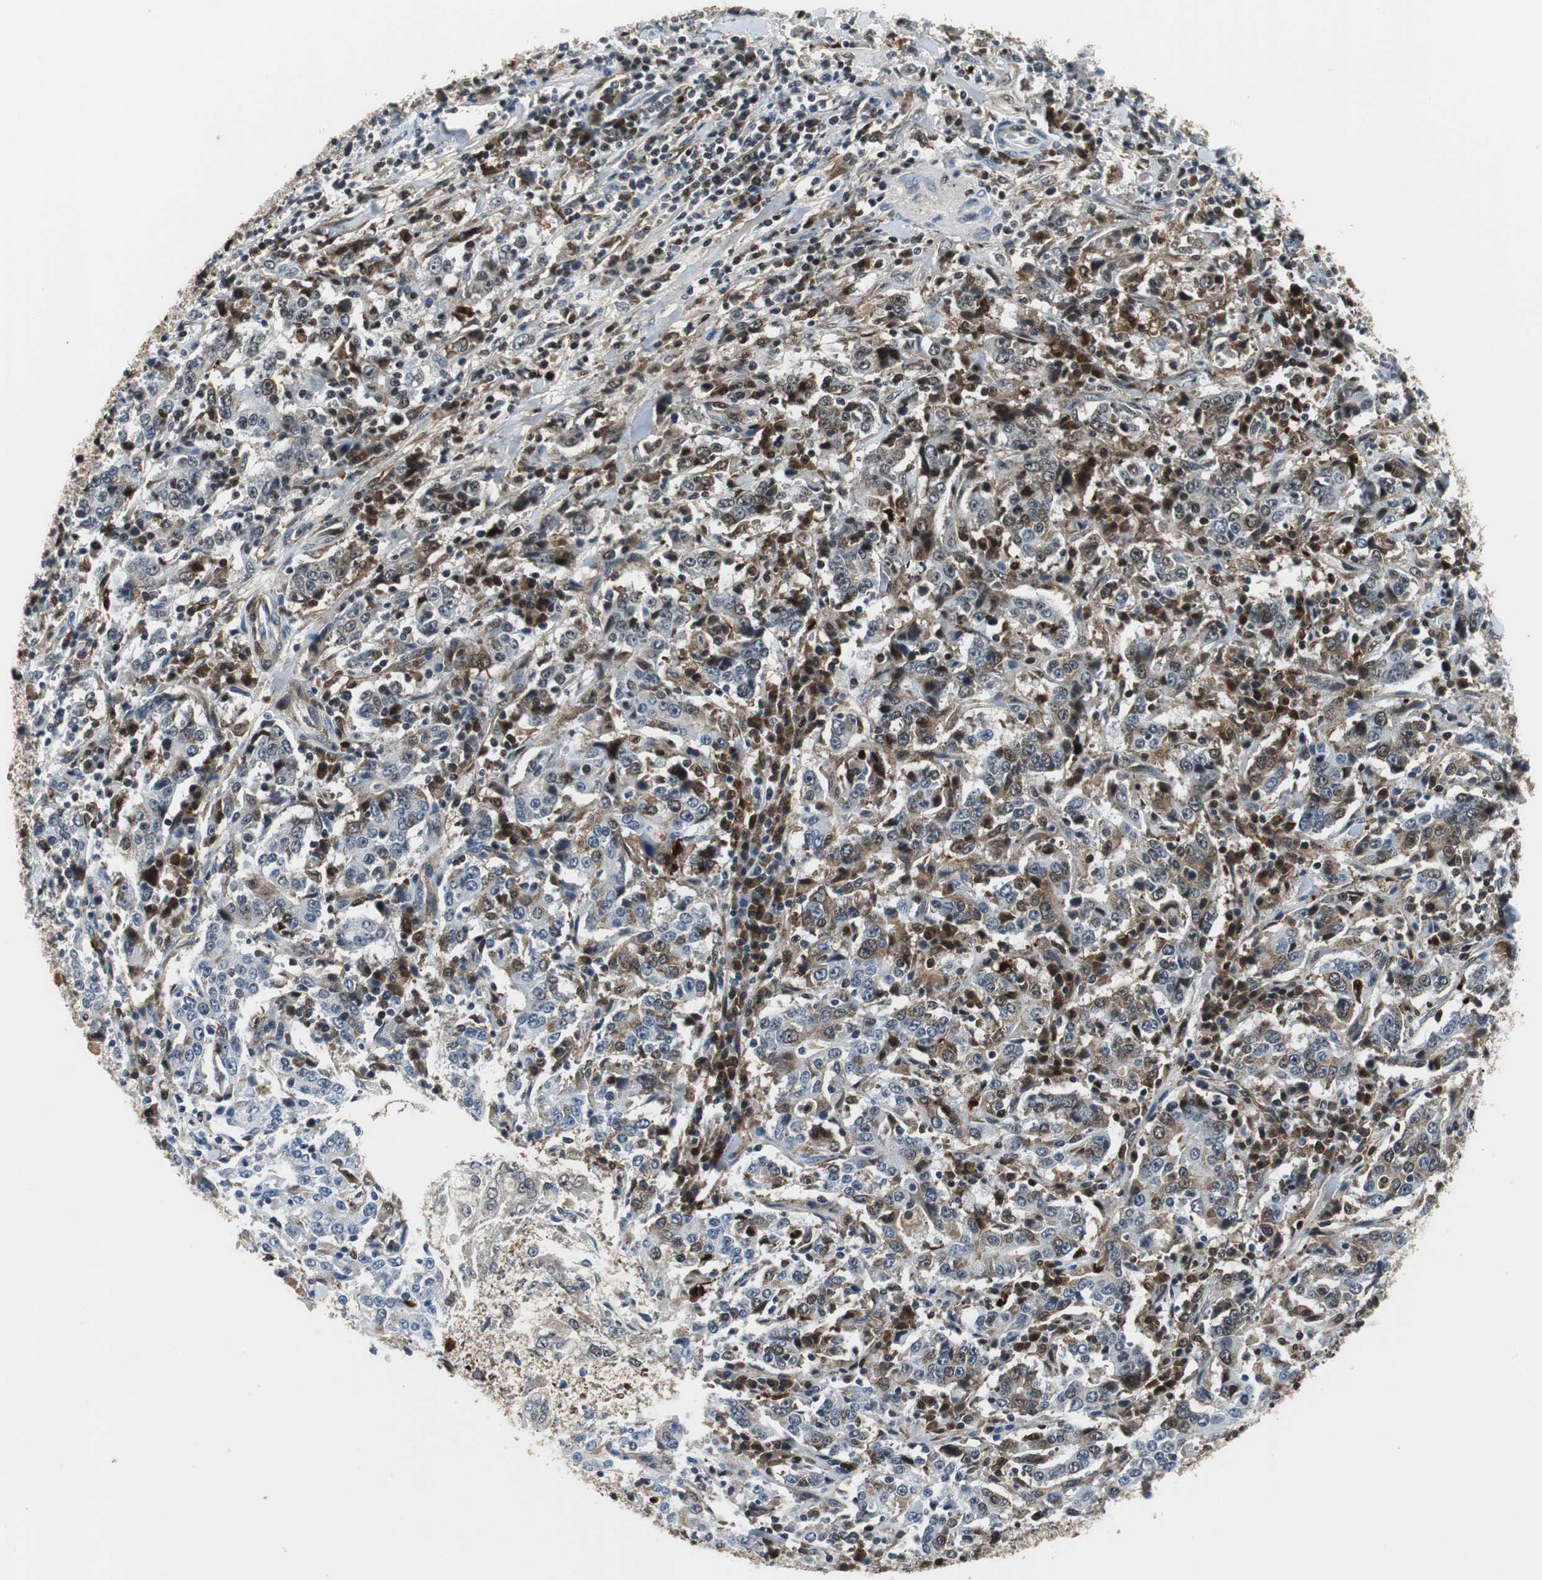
{"staining": {"intensity": "weak", "quantity": "25%-75%", "location": "nuclear"}, "tissue": "stomach cancer", "cell_type": "Tumor cells", "image_type": "cancer", "snomed": [{"axis": "morphology", "description": "Normal tissue, NOS"}, {"axis": "morphology", "description": "Adenocarcinoma, NOS"}, {"axis": "topography", "description": "Stomach, upper"}, {"axis": "topography", "description": "Stomach"}], "caption": "Immunohistochemical staining of human stomach cancer reveals low levels of weak nuclear expression in about 25%-75% of tumor cells.", "gene": "ORM1", "patient": {"sex": "male", "age": 59}}